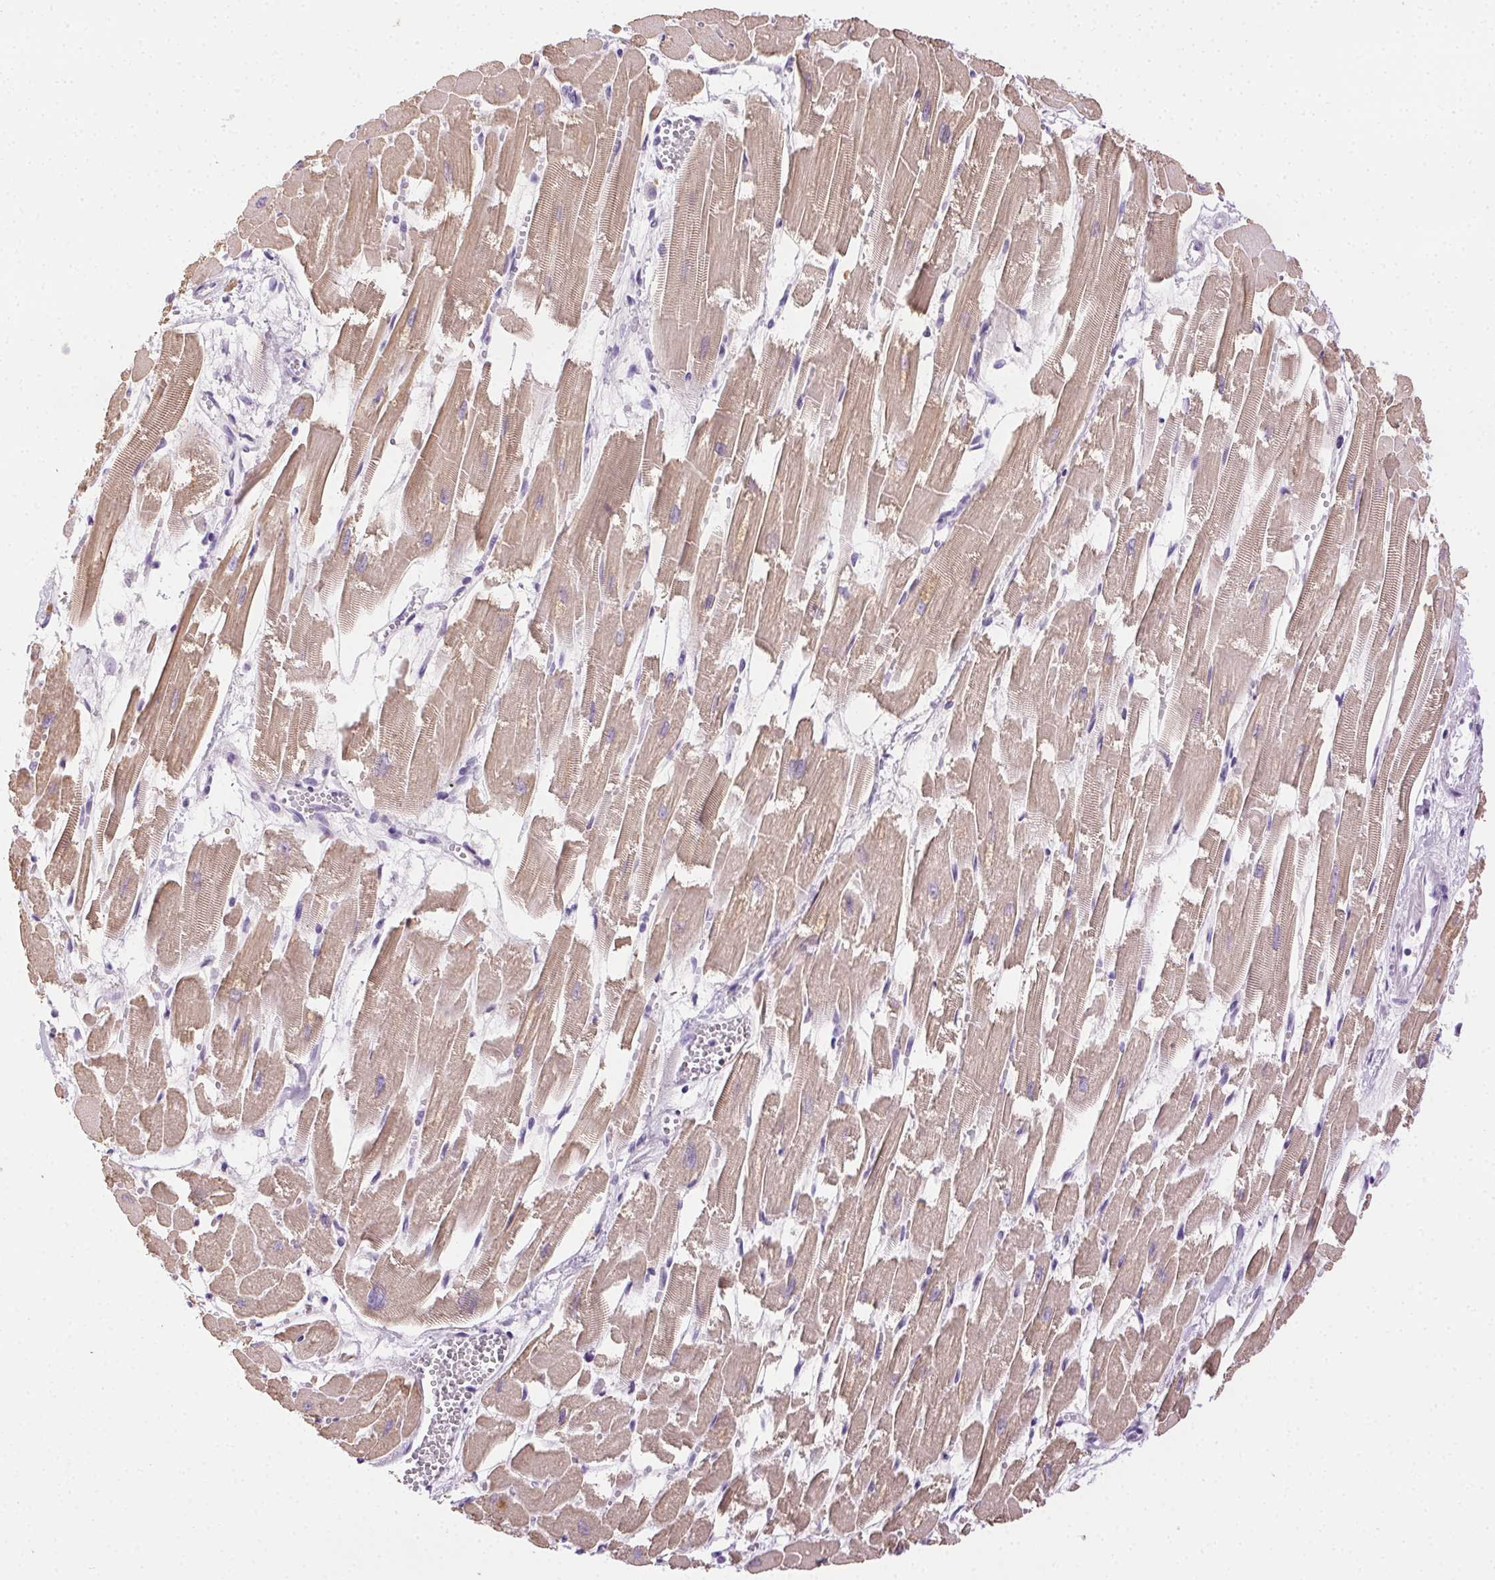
{"staining": {"intensity": "weak", "quantity": ">75%", "location": "cytoplasmic/membranous"}, "tissue": "heart muscle", "cell_type": "Cardiomyocytes", "image_type": "normal", "snomed": [{"axis": "morphology", "description": "Normal tissue, NOS"}, {"axis": "topography", "description": "Heart"}], "caption": "Heart muscle stained with DAB IHC reveals low levels of weak cytoplasmic/membranous positivity in approximately >75% of cardiomyocytes.", "gene": "C20orf85", "patient": {"sex": "female", "age": 52}}